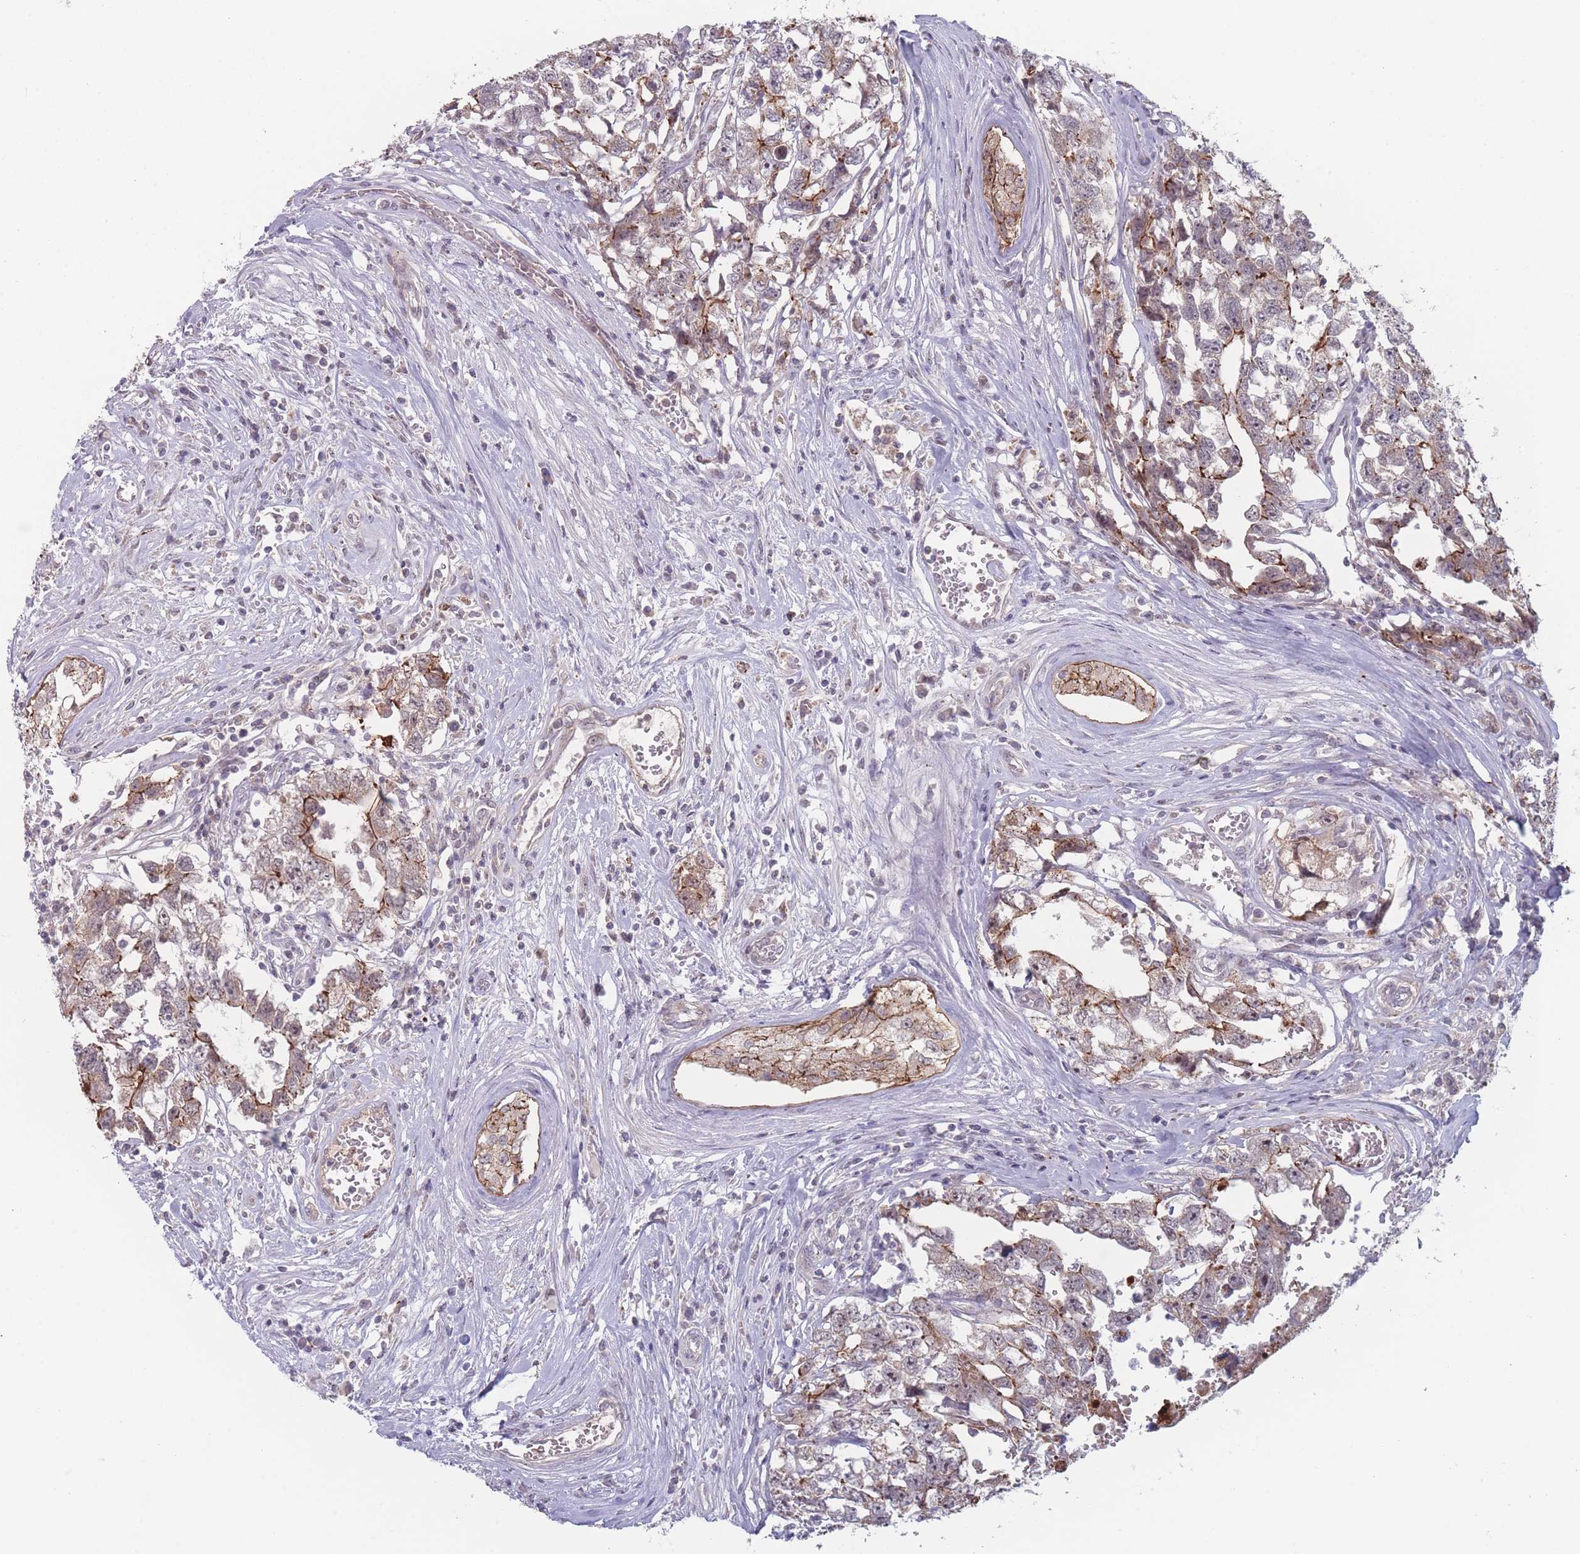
{"staining": {"intensity": "moderate", "quantity": "25%-75%", "location": "cytoplasmic/membranous"}, "tissue": "testis cancer", "cell_type": "Tumor cells", "image_type": "cancer", "snomed": [{"axis": "morphology", "description": "Carcinoma, Embryonal, NOS"}, {"axis": "topography", "description": "Testis"}], "caption": "Immunohistochemistry staining of testis cancer, which exhibits medium levels of moderate cytoplasmic/membranous positivity in approximately 25%-75% of tumor cells indicating moderate cytoplasmic/membranous protein staining. The staining was performed using DAB (3,3'-diaminobenzidine) (brown) for protein detection and nuclei were counterstained in hematoxylin (blue).", "gene": "TMEM232", "patient": {"sex": "male", "age": 22}}